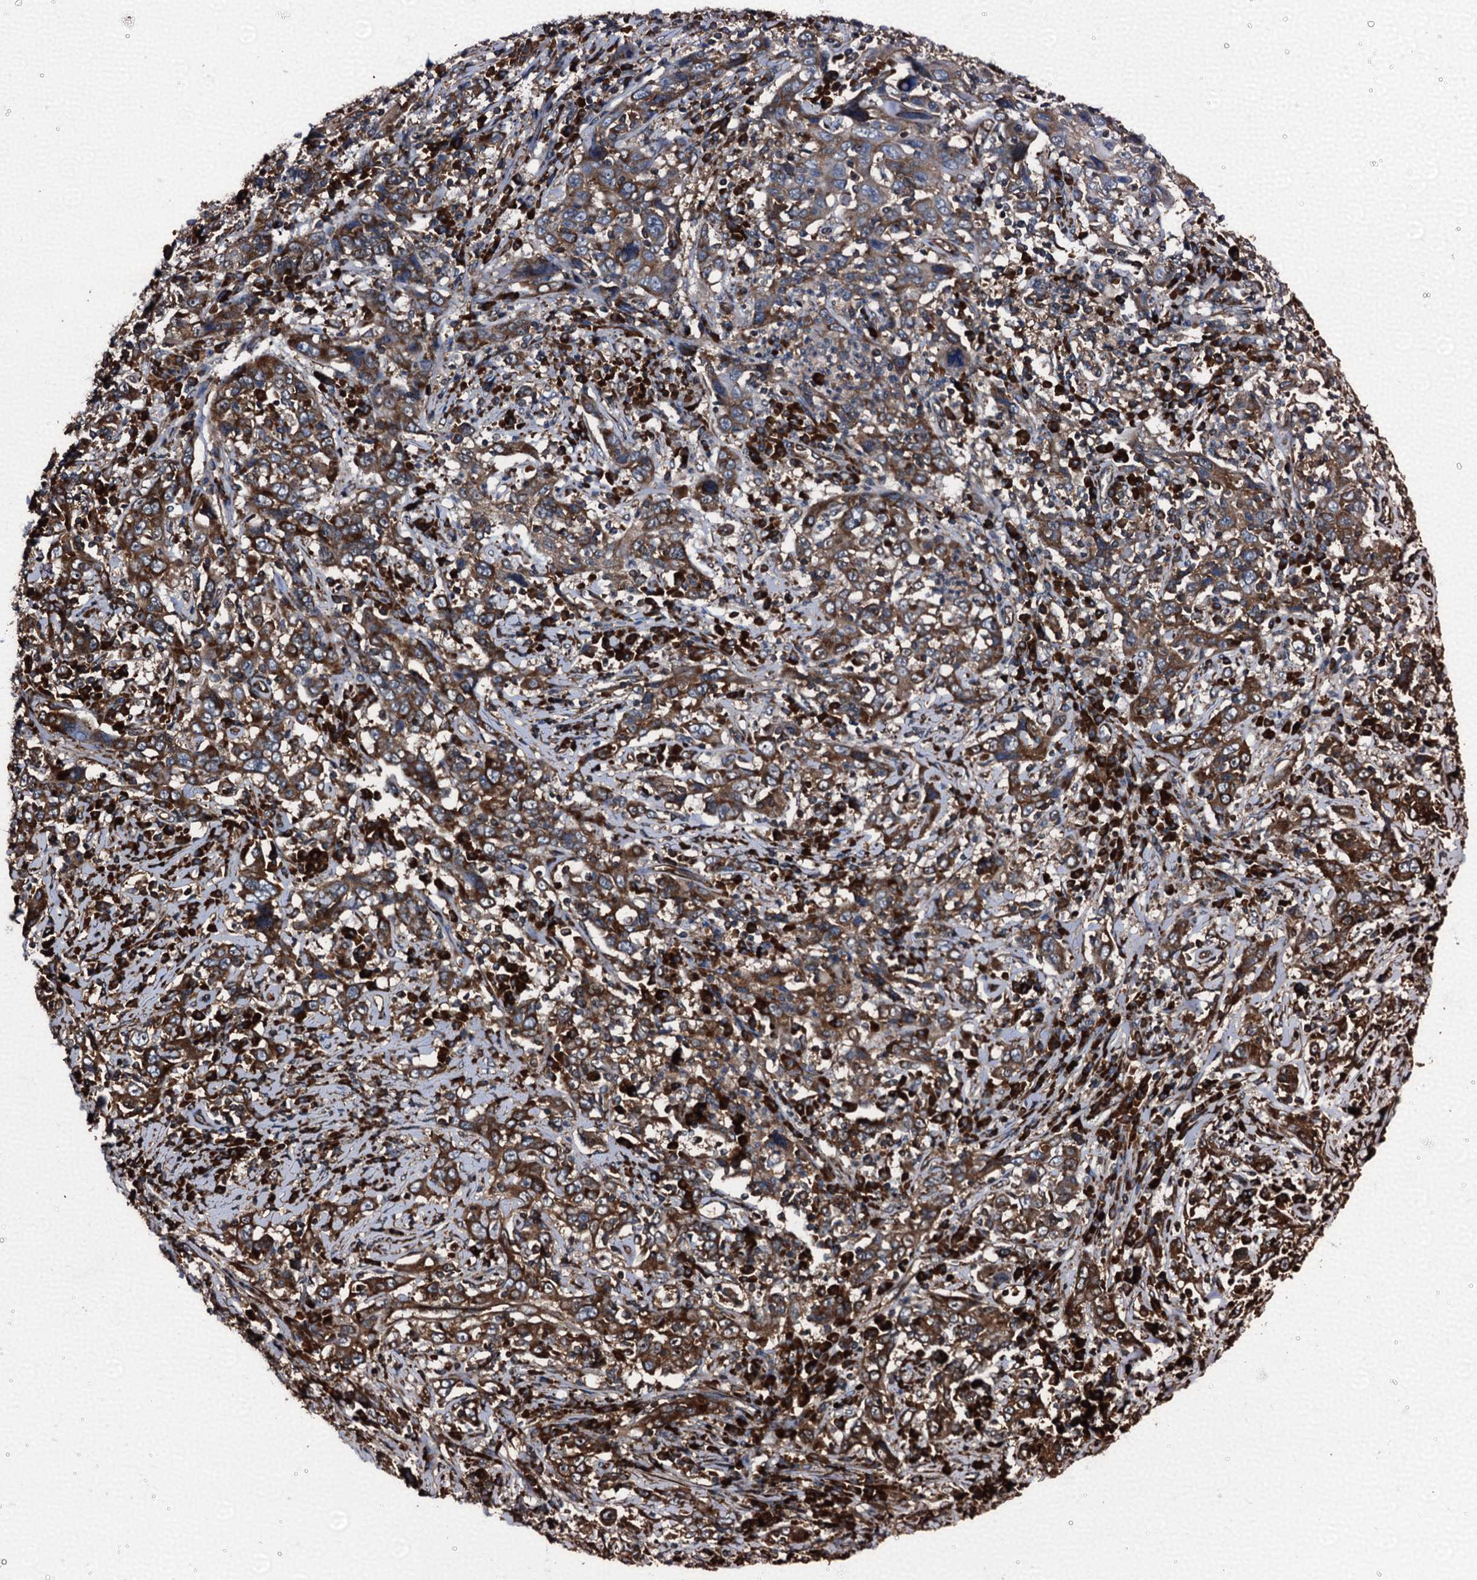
{"staining": {"intensity": "strong", "quantity": ">75%", "location": "cytoplasmic/membranous"}, "tissue": "cervical cancer", "cell_type": "Tumor cells", "image_type": "cancer", "snomed": [{"axis": "morphology", "description": "Squamous cell carcinoma, NOS"}, {"axis": "topography", "description": "Cervix"}], "caption": "Protein expression analysis of cervical cancer (squamous cell carcinoma) reveals strong cytoplasmic/membranous positivity in approximately >75% of tumor cells. The protein is stained brown, and the nuclei are stained in blue (DAB IHC with brightfield microscopy, high magnification).", "gene": "ATP2C1", "patient": {"sex": "female", "age": 46}}